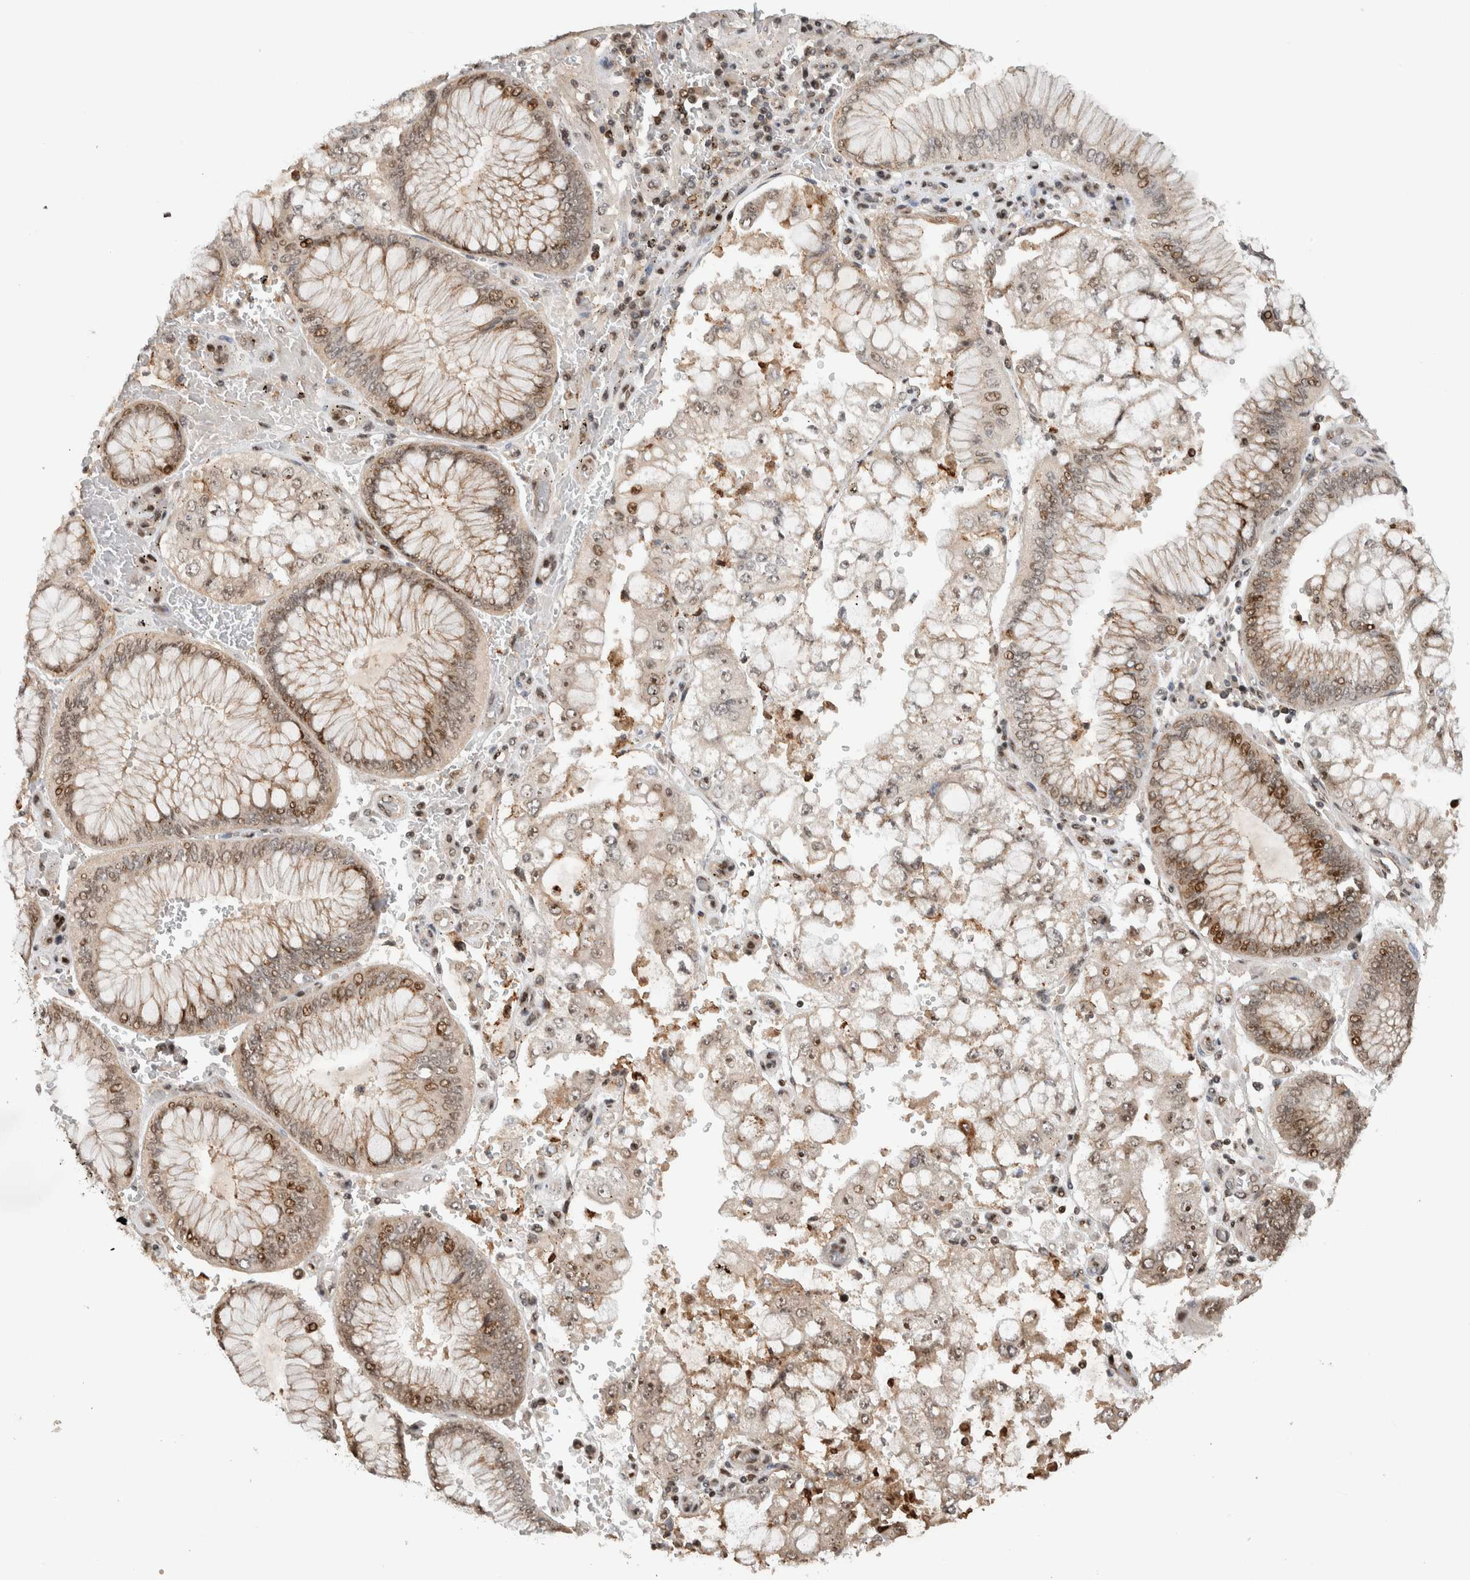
{"staining": {"intensity": "weak", "quantity": "25%-75%", "location": "nuclear"}, "tissue": "stomach cancer", "cell_type": "Tumor cells", "image_type": "cancer", "snomed": [{"axis": "morphology", "description": "Adenocarcinoma, NOS"}, {"axis": "topography", "description": "Stomach"}], "caption": "Adenocarcinoma (stomach) was stained to show a protein in brown. There is low levels of weak nuclear expression in about 25%-75% of tumor cells. (DAB (3,3'-diaminobenzidine) IHC with brightfield microscopy, high magnification).", "gene": "ZNF521", "patient": {"sex": "male", "age": 76}}